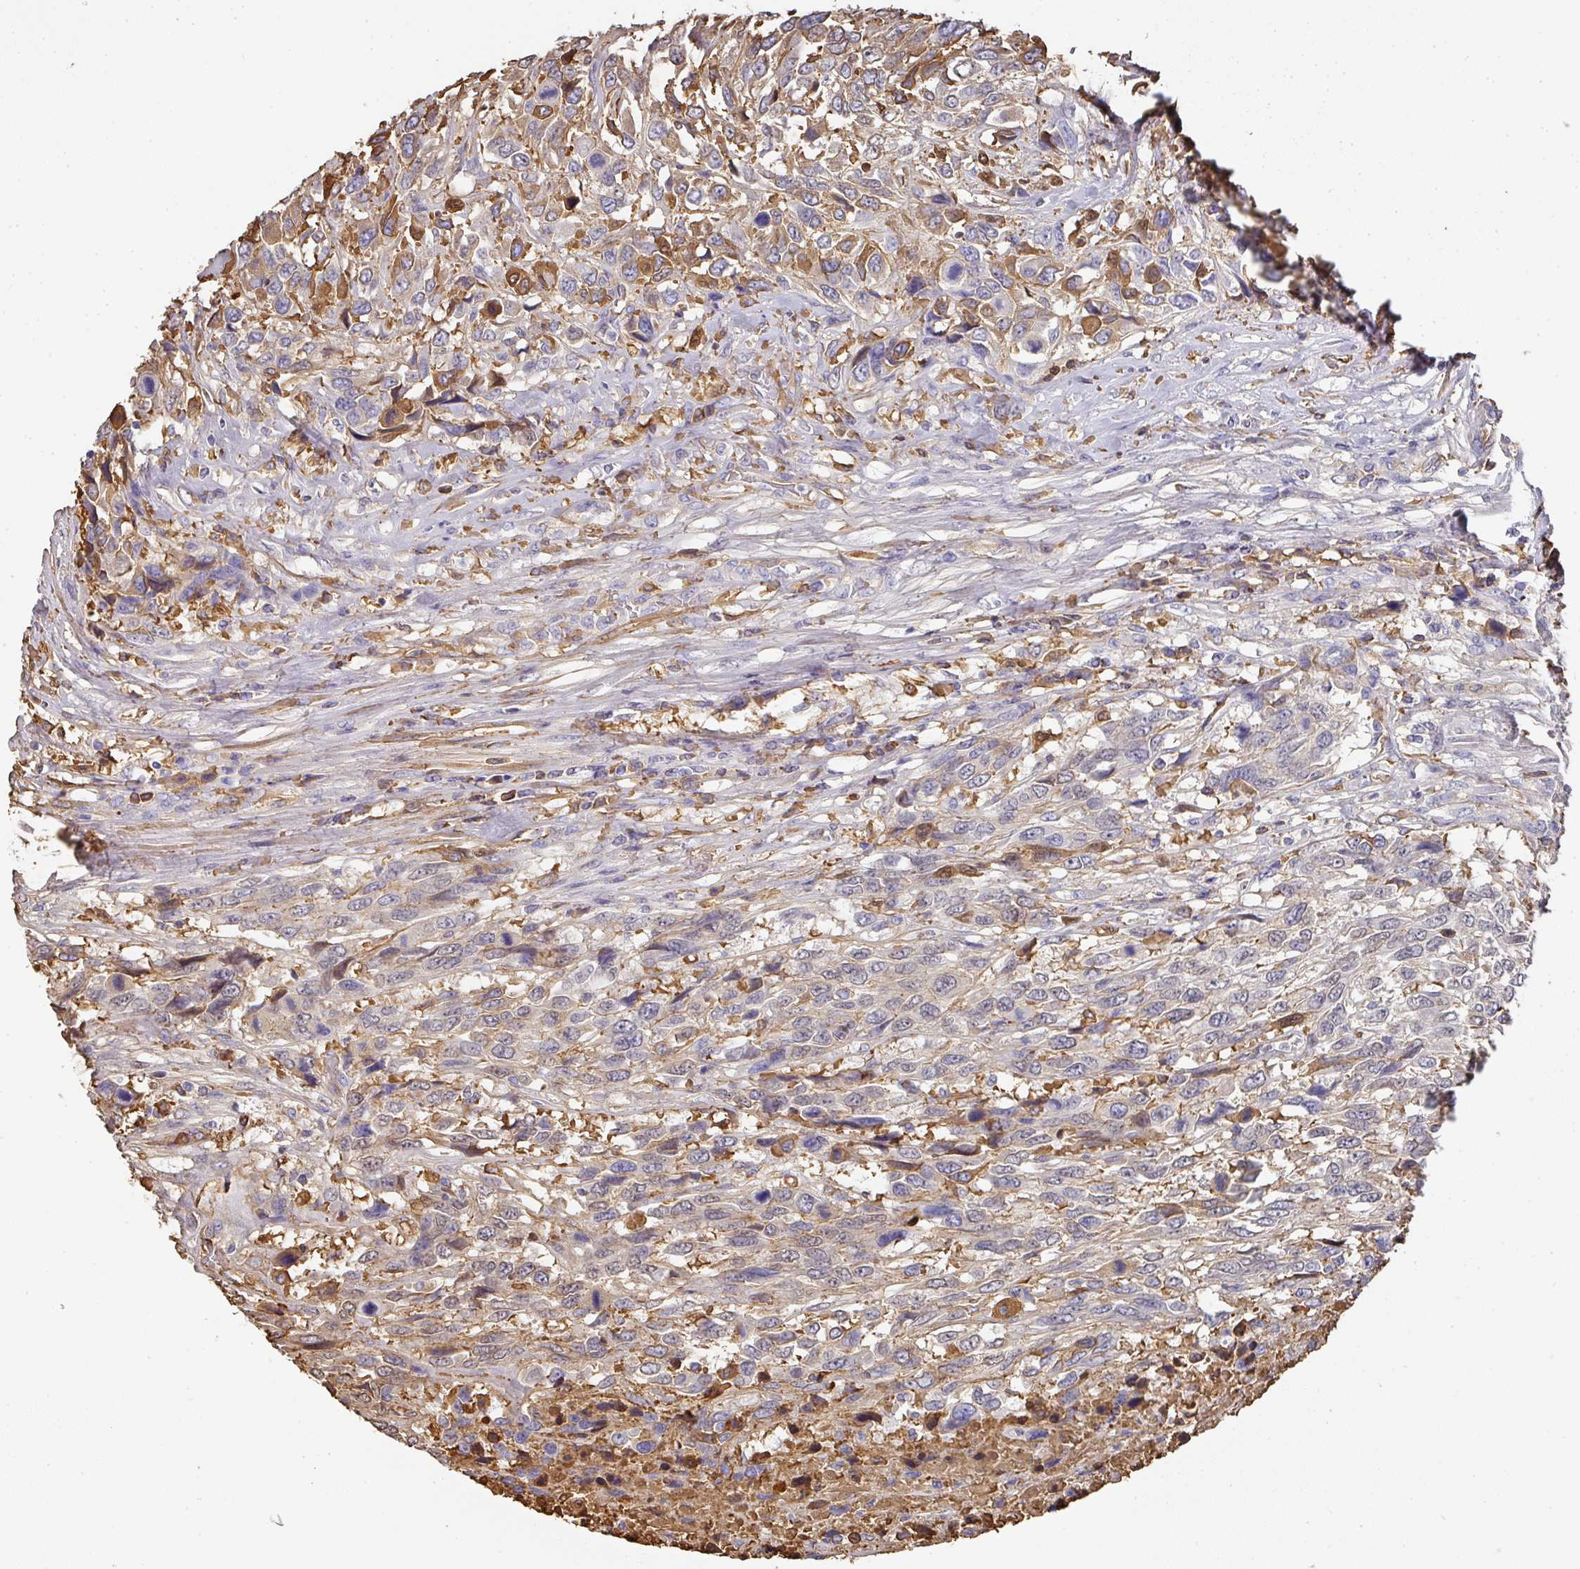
{"staining": {"intensity": "moderate", "quantity": "<25%", "location": "cytoplasmic/membranous"}, "tissue": "urothelial cancer", "cell_type": "Tumor cells", "image_type": "cancer", "snomed": [{"axis": "morphology", "description": "Urothelial carcinoma, High grade"}, {"axis": "topography", "description": "Urinary bladder"}], "caption": "Urothelial cancer stained with a protein marker displays moderate staining in tumor cells.", "gene": "ALB", "patient": {"sex": "female", "age": 70}}